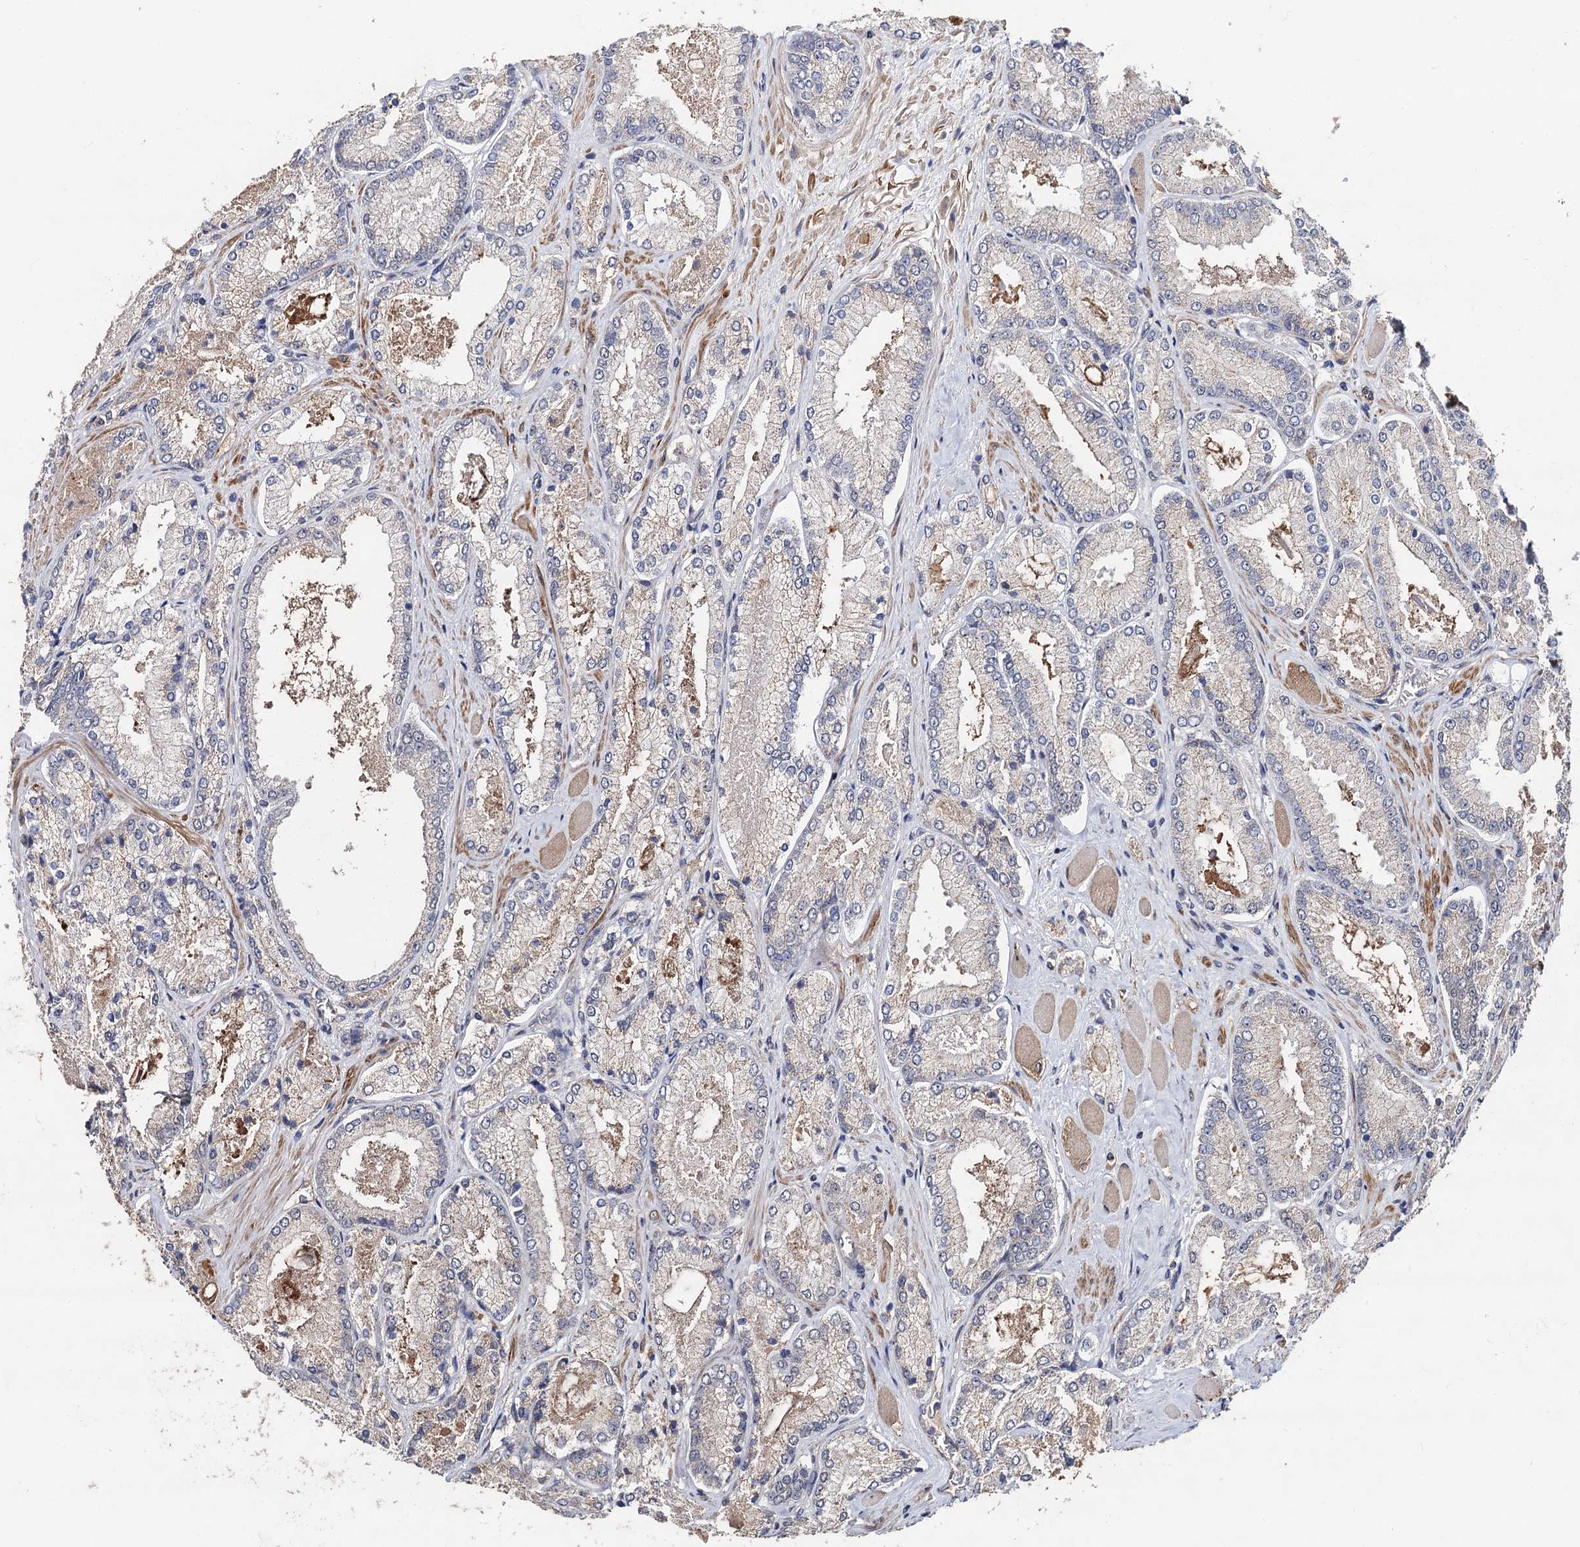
{"staining": {"intensity": "weak", "quantity": "<25%", "location": "cytoplasmic/membranous"}, "tissue": "prostate cancer", "cell_type": "Tumor cells", "image_type": "cancer", "snomed": [{"axis": "morphology", "description": "Adenocarcinoma, Low grade"}, {"axis": "topography", "description": "Prostate"}], "caption": "A micrograph of adenocarcinoma (low-grade) (prostate) stained for a protein displays no brown staining in tumor cells.", "gene": "PPTC7", "patient": {"sex": "male", "age": 74}}